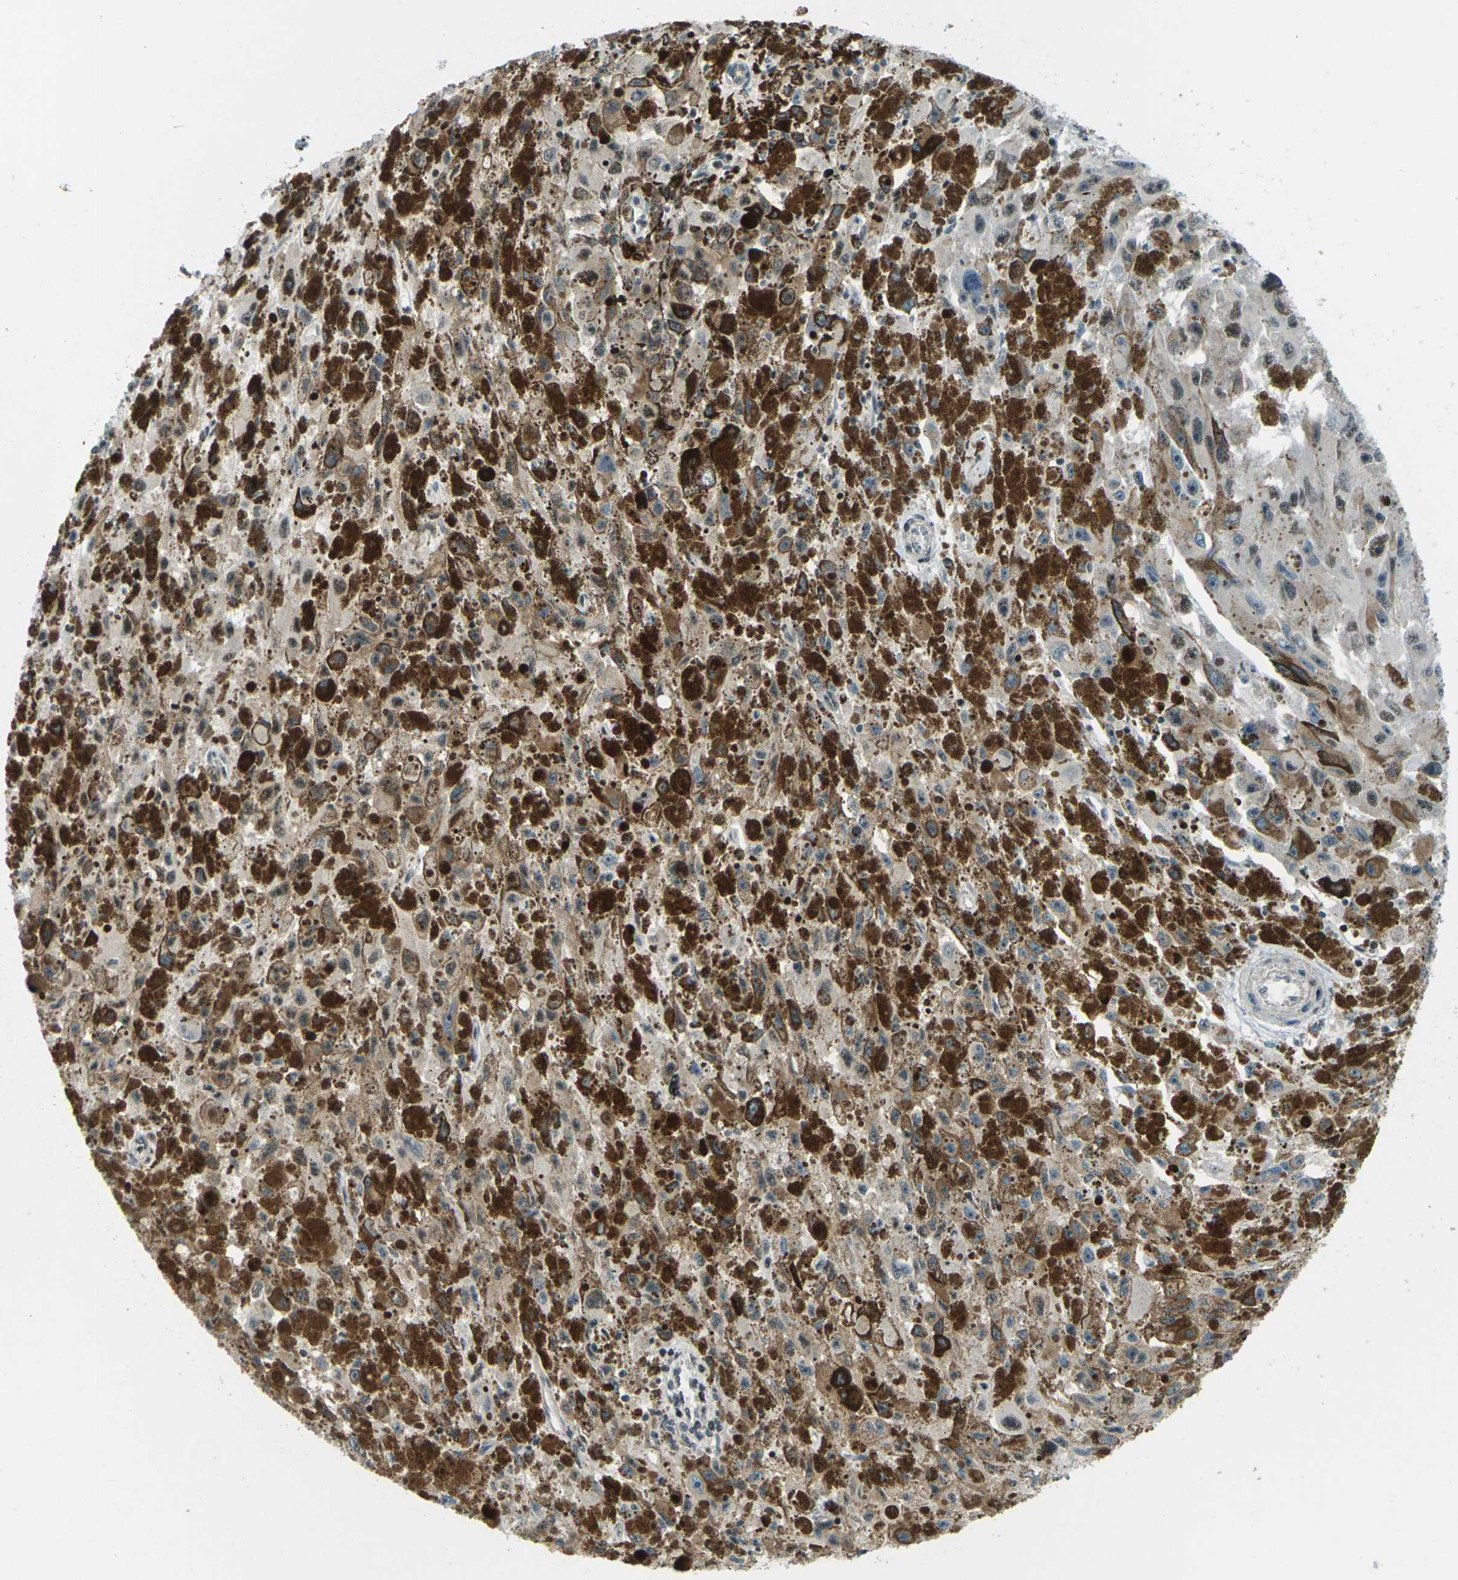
{"staining": {"intensity": "moderate", "quantity": "25%-75%", "location": "cytoplasmic/membranous,nuclear"}, "tissue": "melanoma", "cell_type": "Tumor cells", "image_type": "cancer", "snomed": [{"axis": "morphology", "description": "Malignant melanoma, NOS"}, {"axis": "topography", "description": "Skin"}], "caption": "An immunohistochemistry (IHC) histopathology image of tumor tissue is shown. Protein staining in brown labels moderate cytoplasmic/membranous and nuclear positivity in melanoma within tumor cells. Immunohistochemistry (ihc) stains the protein in brown and the nuclei are stained blue.", "gene": "UBE2S", "patient": {"sex": "female", "age": 104}}